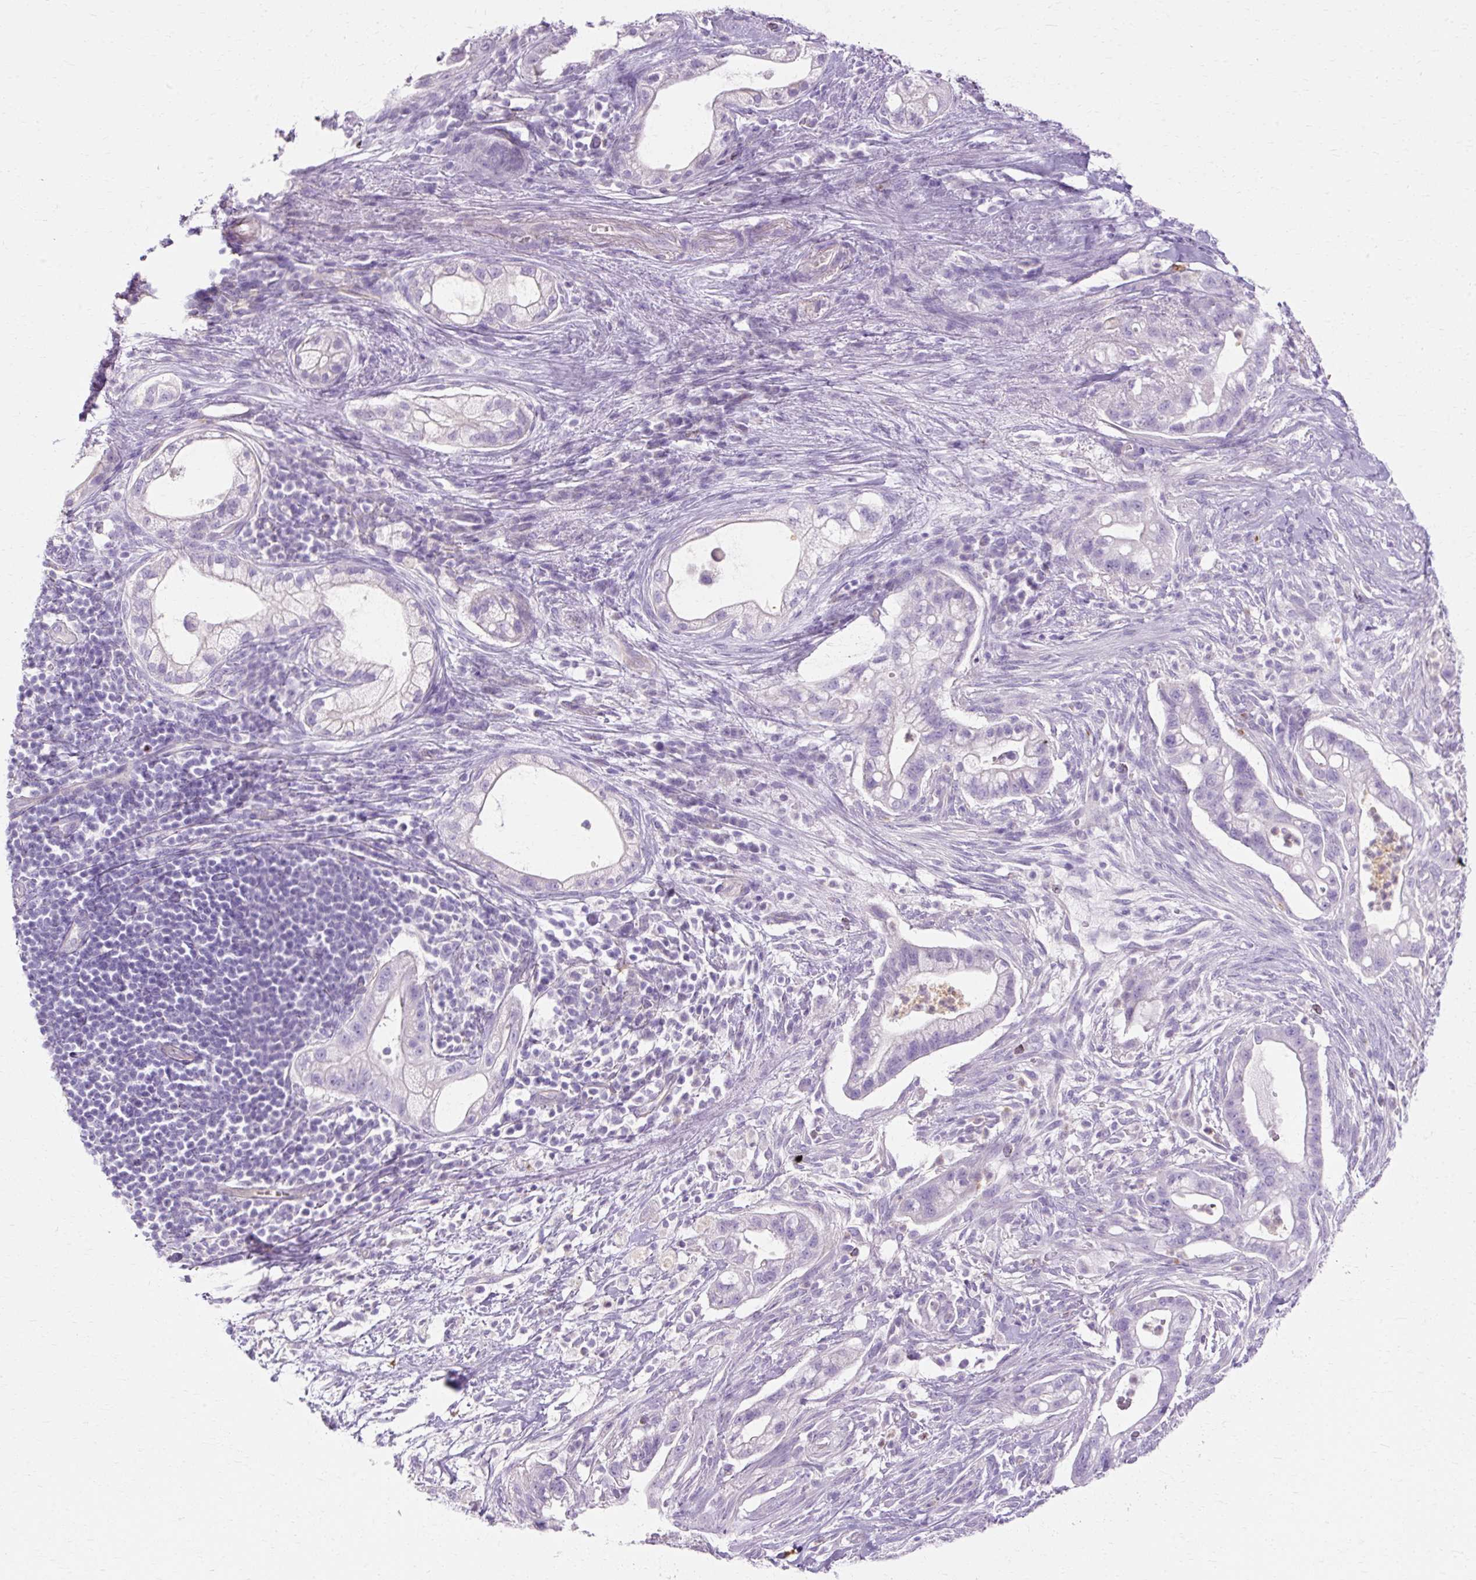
{"staining": {"intensity": "negative", "quantity": "none", "location": "none"}, "tissue": "pancreatic cancer", "cell_type": "Tumor cells", "image_type": "cancer", "snomed": [{"axis": "morphology", "description": "Adenocarcinoma, NOS"}, {"axis": "topography", "description": "Pancreas"}], "caption": "Immunohistochemistry (IHC) photomicrograph of human pancreatic adenocarcinoma stained for a protein (brown), which shows no staining in tumor cells. (DAB immunohistochemistry, high magnification).", "gene": "HSD11B1", "patient": {"sex": "male", "age": 44}}